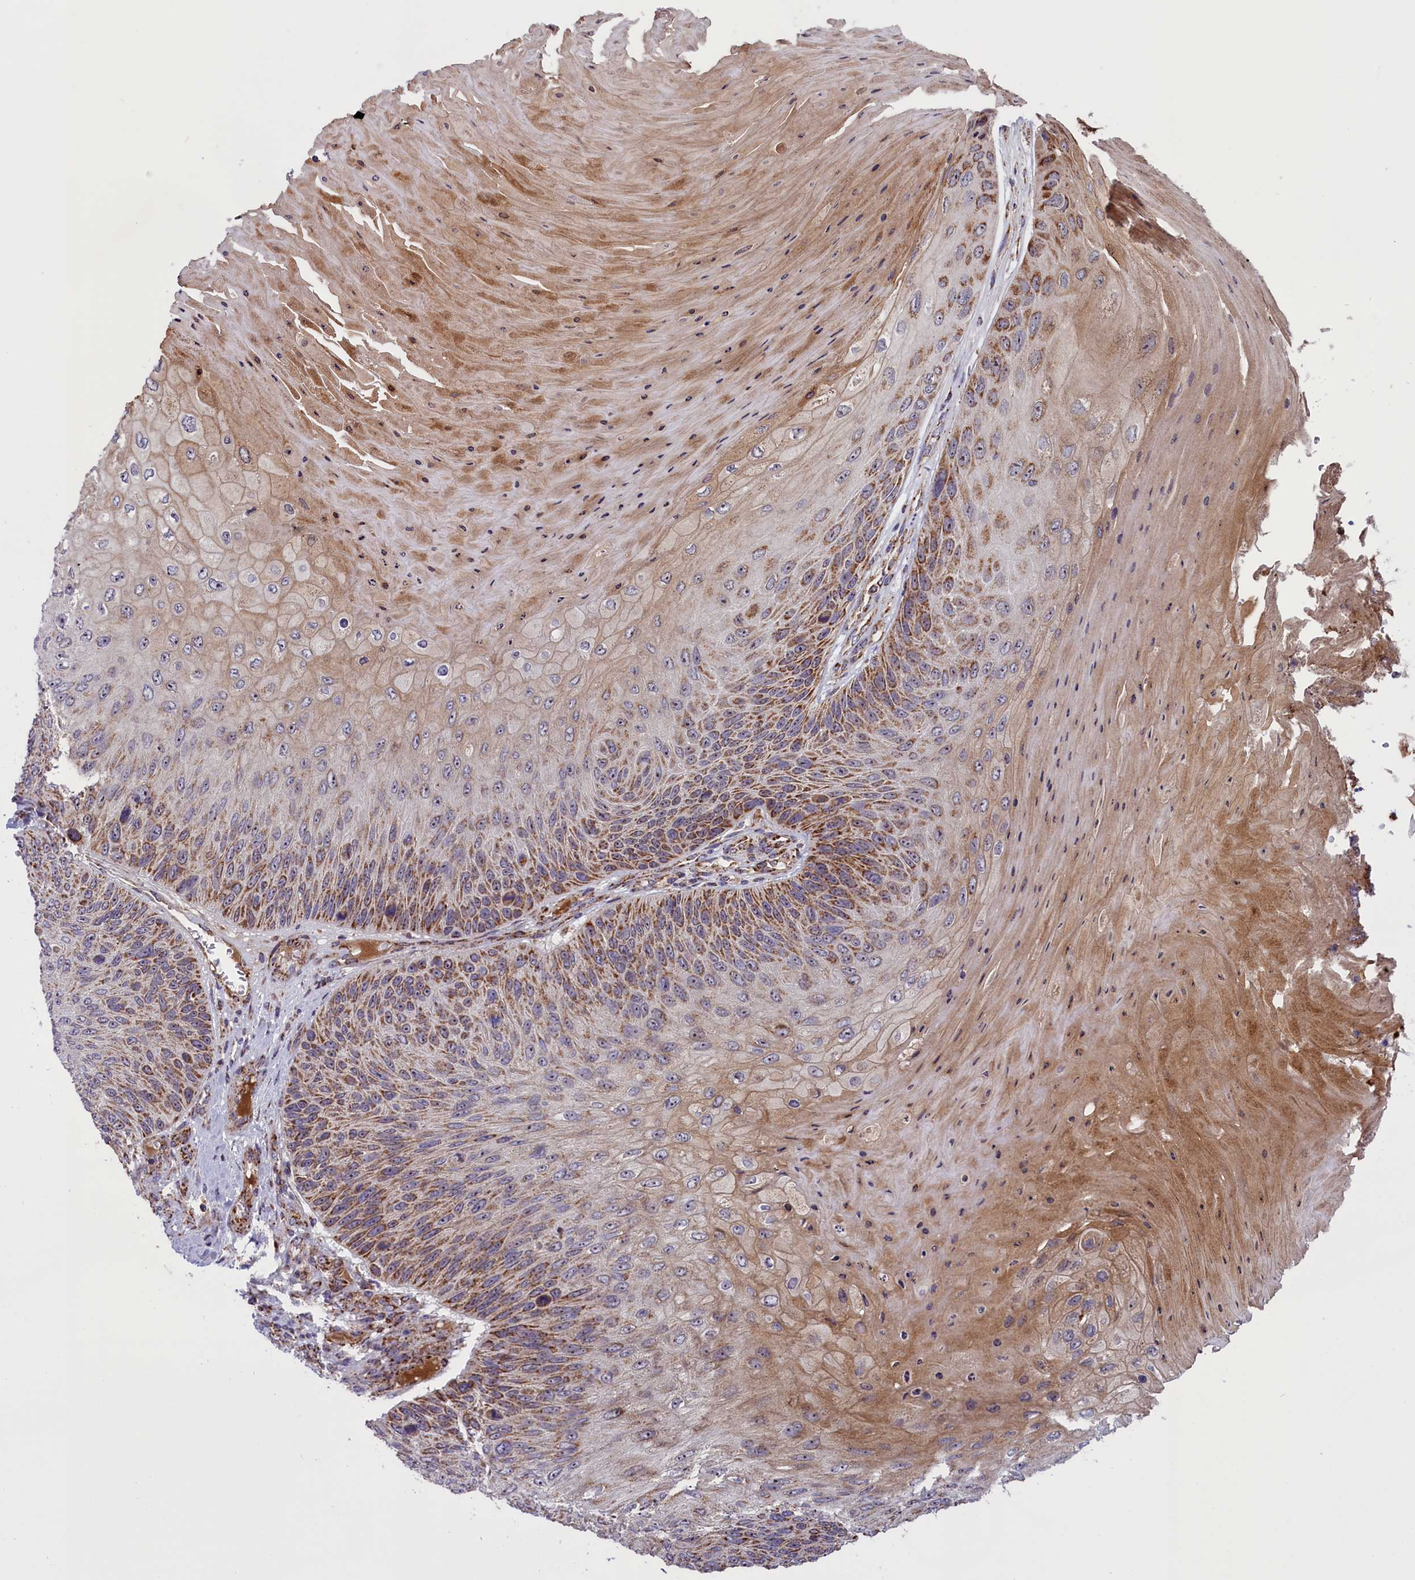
{"staining": {"intensity": "moderate", "quantity": ">75%", "location": "cytoplasmic/membranous"}, "tissue": "skin cancer", "cell_type": "Tumor cells", "image_type": "cancer", "snomed": [{"axis": "morphology", "description": "Squamous cell carcinoma, NOS"}, {"axis": "topography", "description": "Skin"}], "caption": "The immunohistochemical stain labels moderate cytoplasmic/membranous positivity in tumor cells of skin squamous cell carcinoma tissue.", "gene": "GLRX5", "patient": {"sex": "female", "age": 88}}